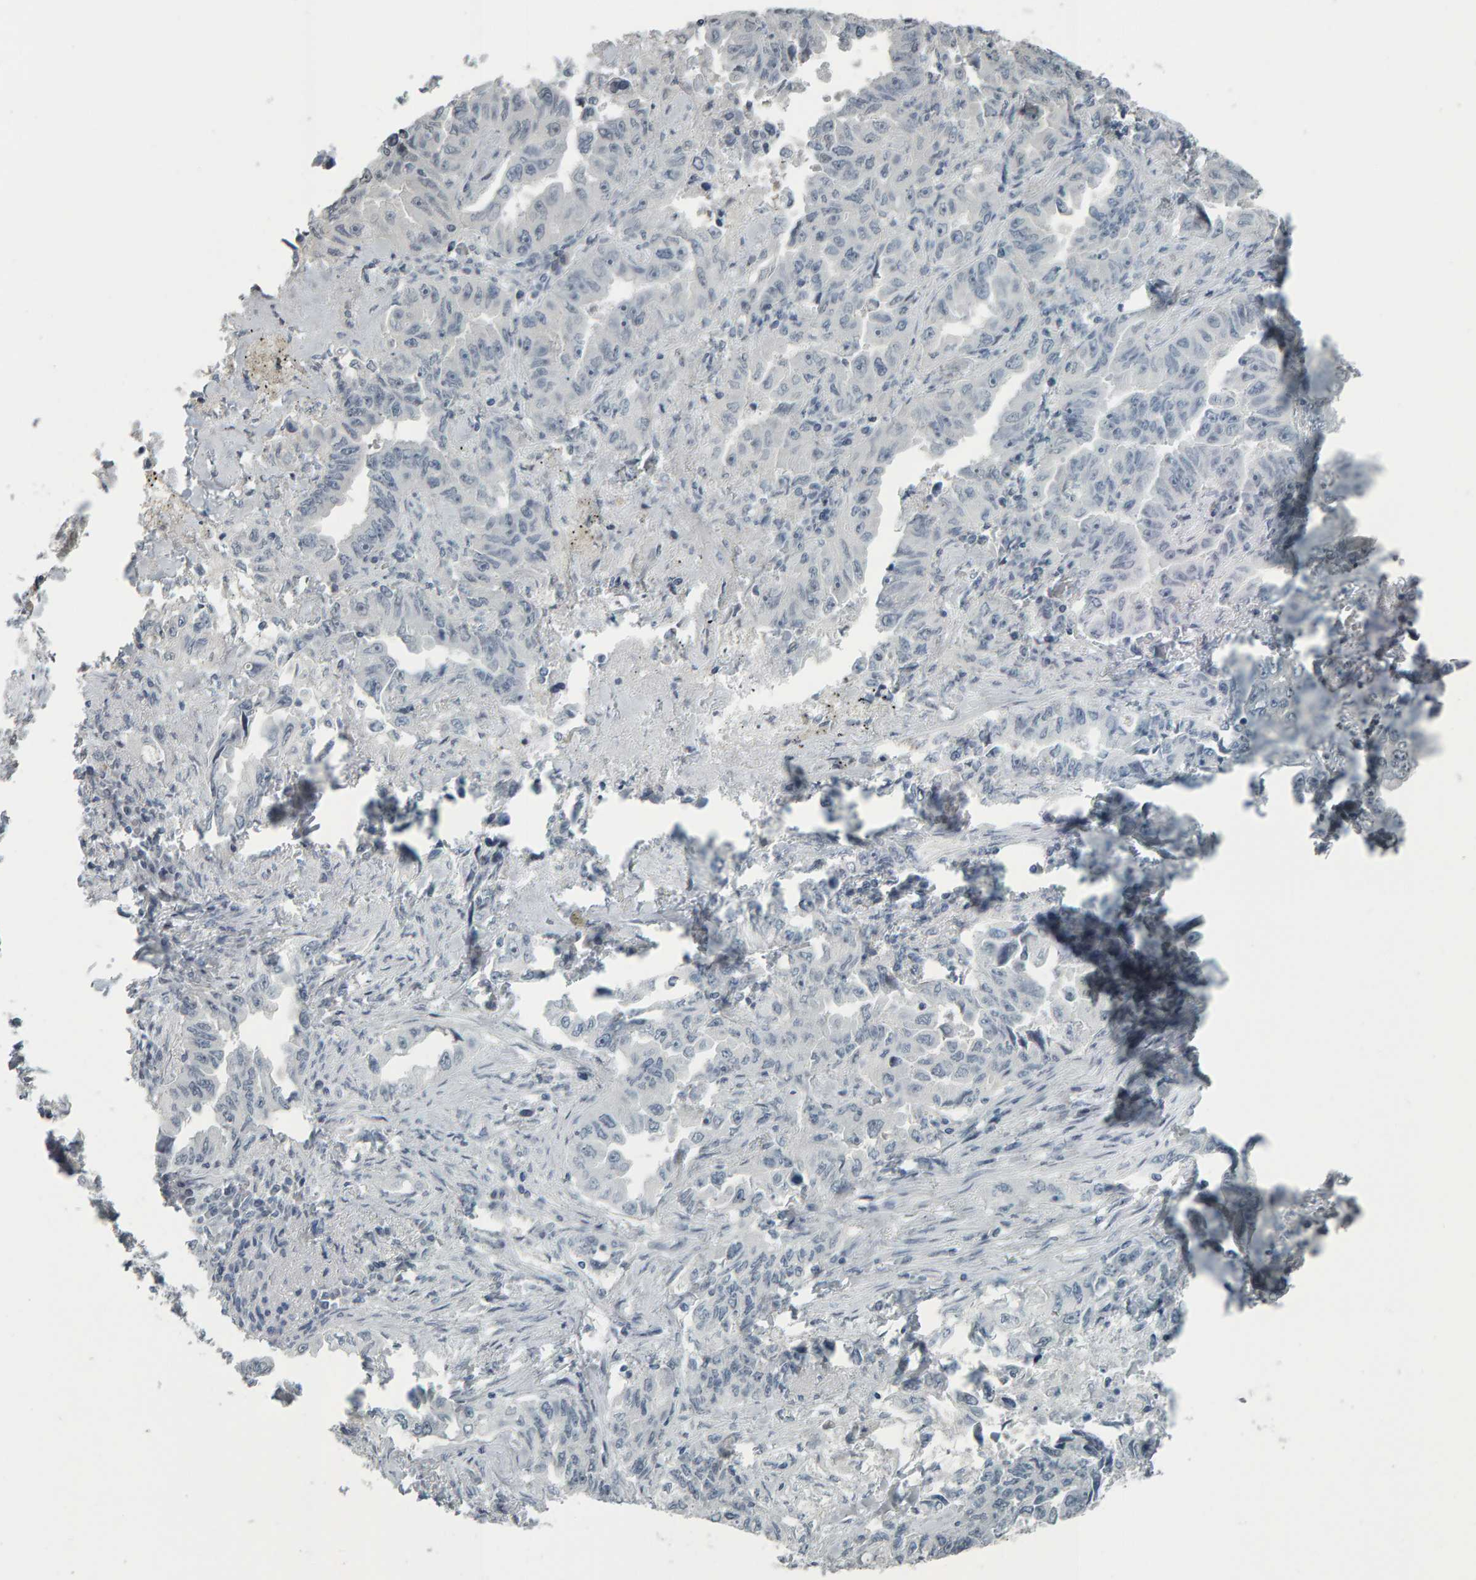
{"staining": {"intensity": "negative", "quantity": "none", "location": "none"}, "tissue": "lung cancer", "cell_type": "Tumor cells", "image_type": "cancer", "snomed": [{"axis": "morphology", "description": "Adenocarcinoma, NOS"}, {"axis": "topography", "description": "Lung"}], "caption": "Lung cancer was stained to show a protein in brown. There is no significant staining in tumor cells.", "gene": "PYY", "patient": {"sex": "female", "age": 51}}